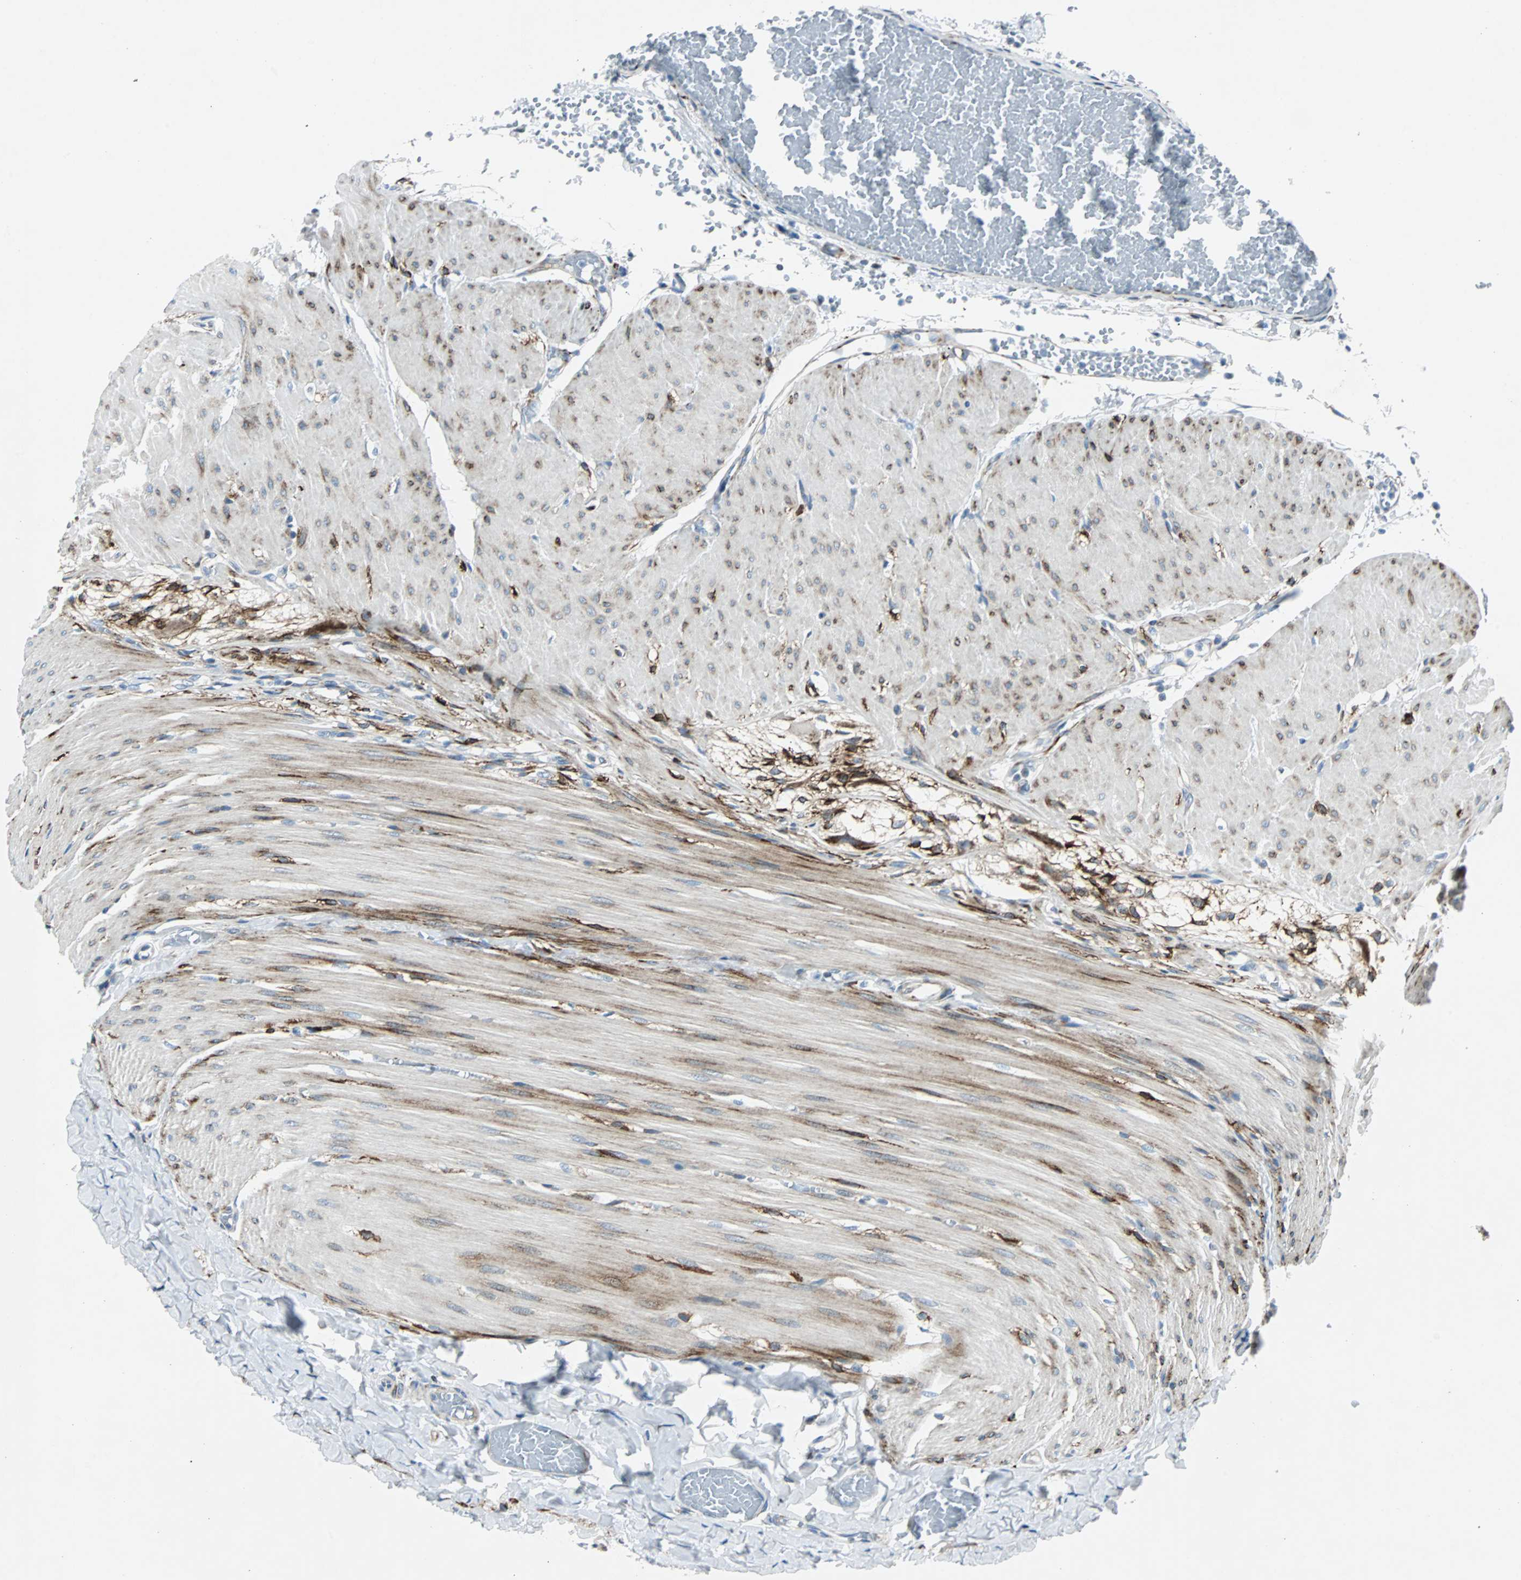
{"staining": {"intensity": "strong", "quantity": "<25%", "location": "cytoplasmic/membranous"}, "tissue": "small intestine", "cell_type": "Glandular cells", "image_type": "normal", "snomed": [{"axis": "morphology", "description": "Normal tissue, NOS"}, {"axis": "topography", "description": "Small intestine"}], "caption": "An immunohistochemistry micrograph of unremarkable tissue is shown. Protein staining in brown shows strong cytoplasmic/membranous positivity in small intestine within glandular cells. (brown staining indicates protein expression, while blue staining denotes nuclei).", "gene": "BBC3", "patient": {"sex": "male", "age": 41}}